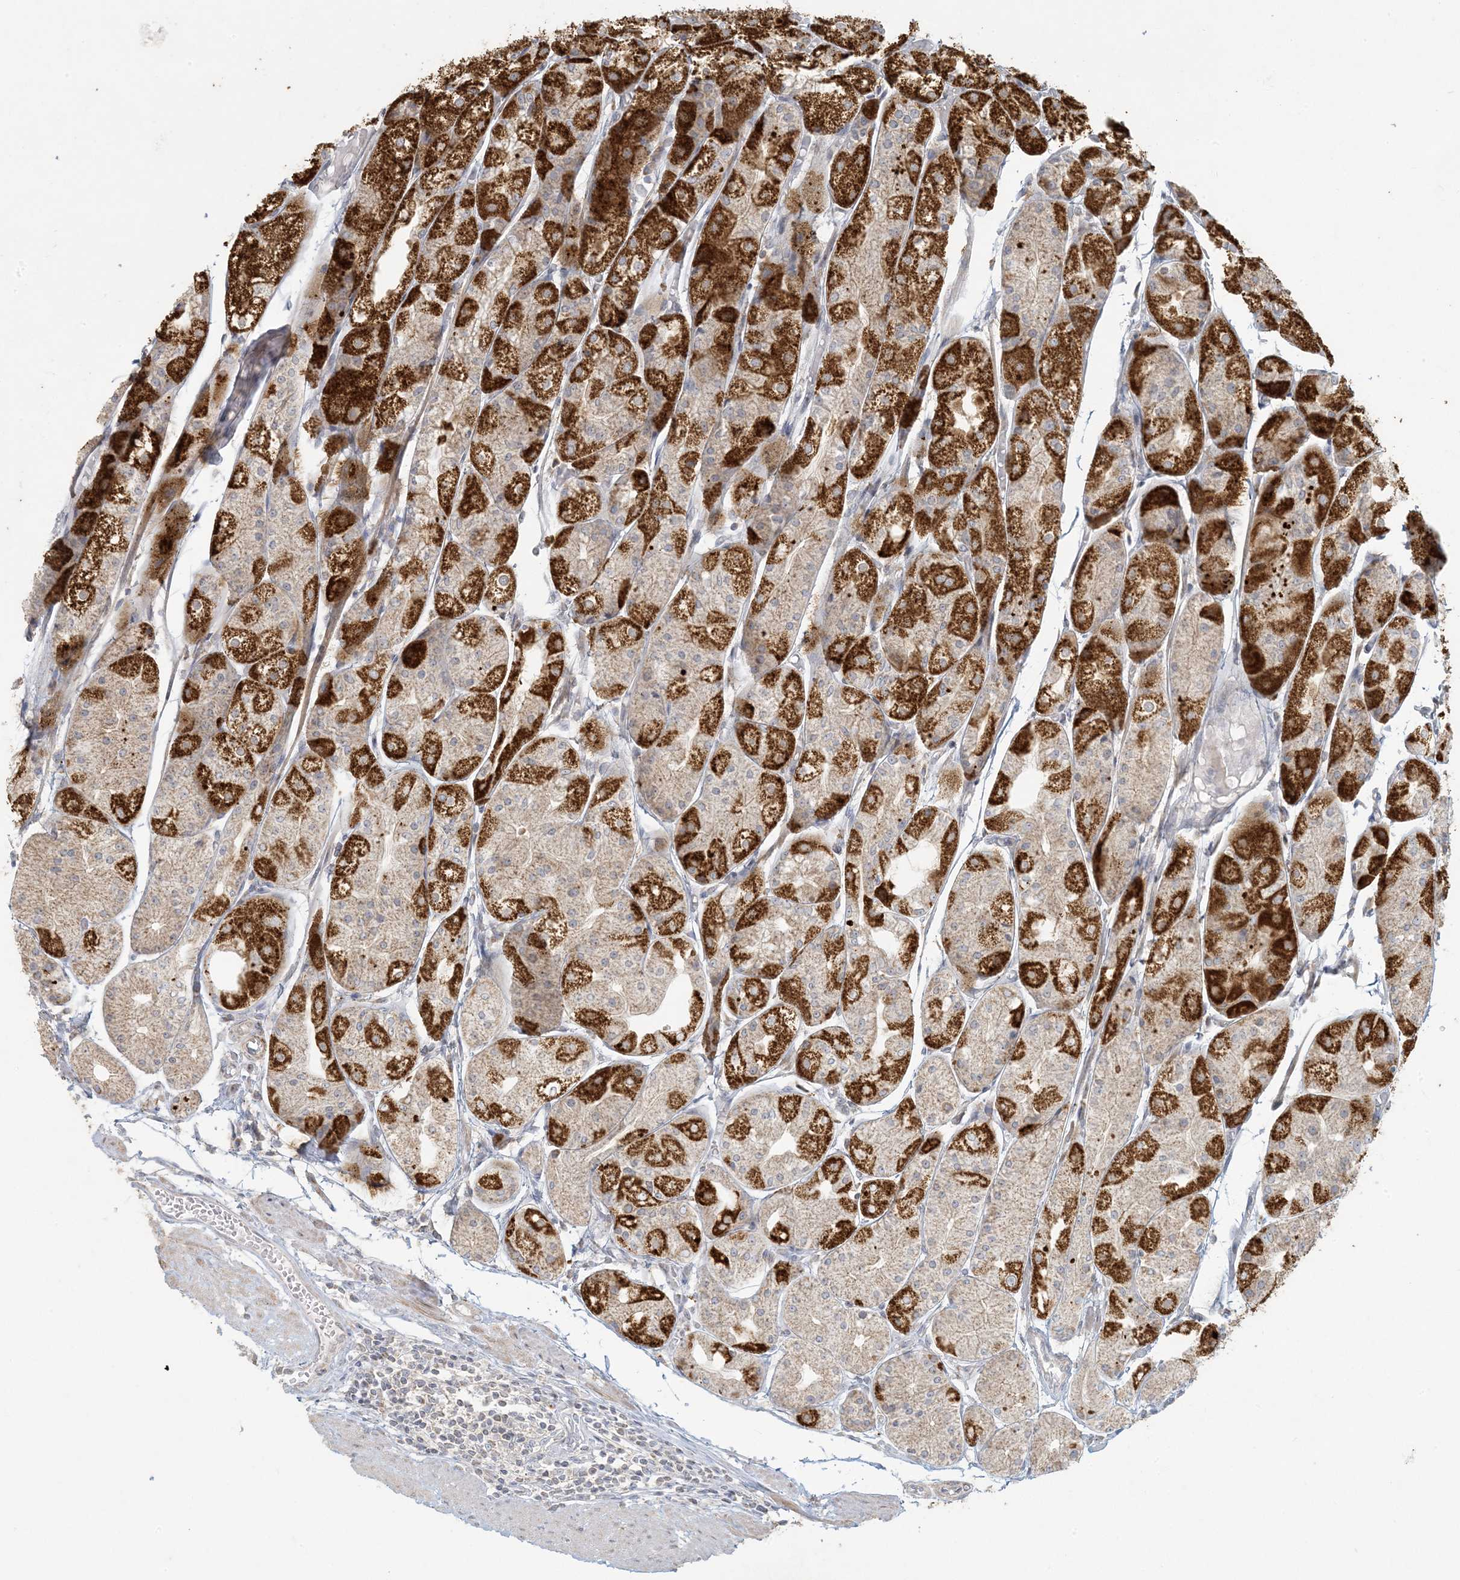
{"staining": {"intensity": "strong", "quantity": "25%-75%", "location": "cytoplasmic/membranous"}, "tissue": "stomach", "cell_type": "Glandular cells", "image_type": "normal", "snomed": [{"axis": "morphology", "description": "Normal tissue, NOS"}, {"axis": "topography", "description": "Stomach, upper"}], "caption": "Strong cytoplasmic/membranous staining for a protein is identified in about 25%-75% of glandular cells of normal stomach using IHC.", "gene": "MCAT", "patient": {"sex": "male", "age": 72}}